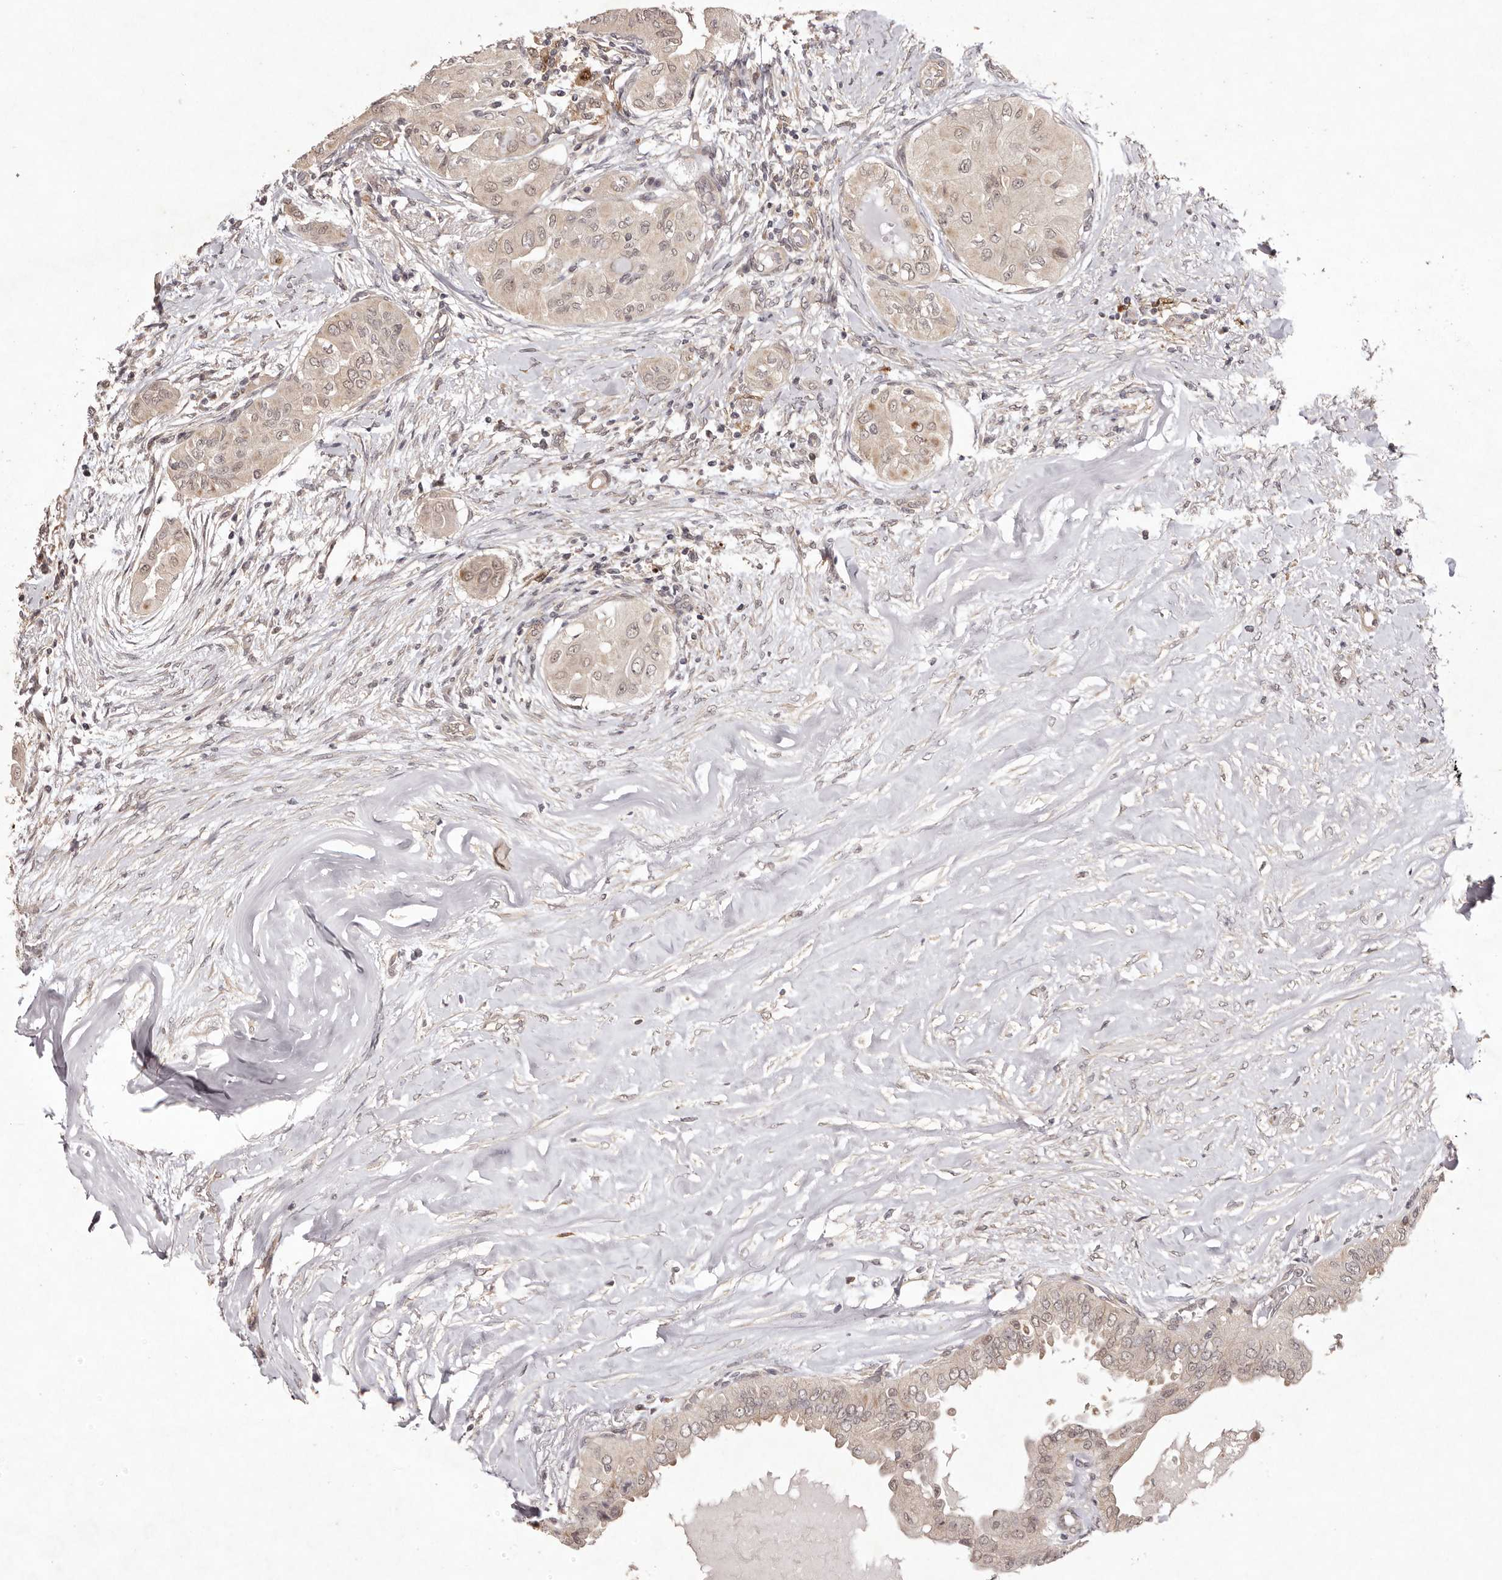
{"staining": {"intensity": "weak", "quantity": ">75%", "location": "cytoplasmic/membranous,nuclear"}, "tissue": "thyroid cancer", "cell_type": "Tumor cells", "image_type": "cancer", "snomed": [{"axis": "morphology", "description": "Papillary adenocarcinoma, NOS"}, {"axis": "topography", "description": "Thyroid gland"}], "caption": "An immunohistochemistry (IHC) histopathology image of tumor tissue is shown. Protein staining in brown labels weak cytoplasmic/membranous and nuclear positivity in thyroid papillary adenocarcinoma within tumor cells.", "gene": "BUD31", "patient": {"sex": "female", "age": 59}}